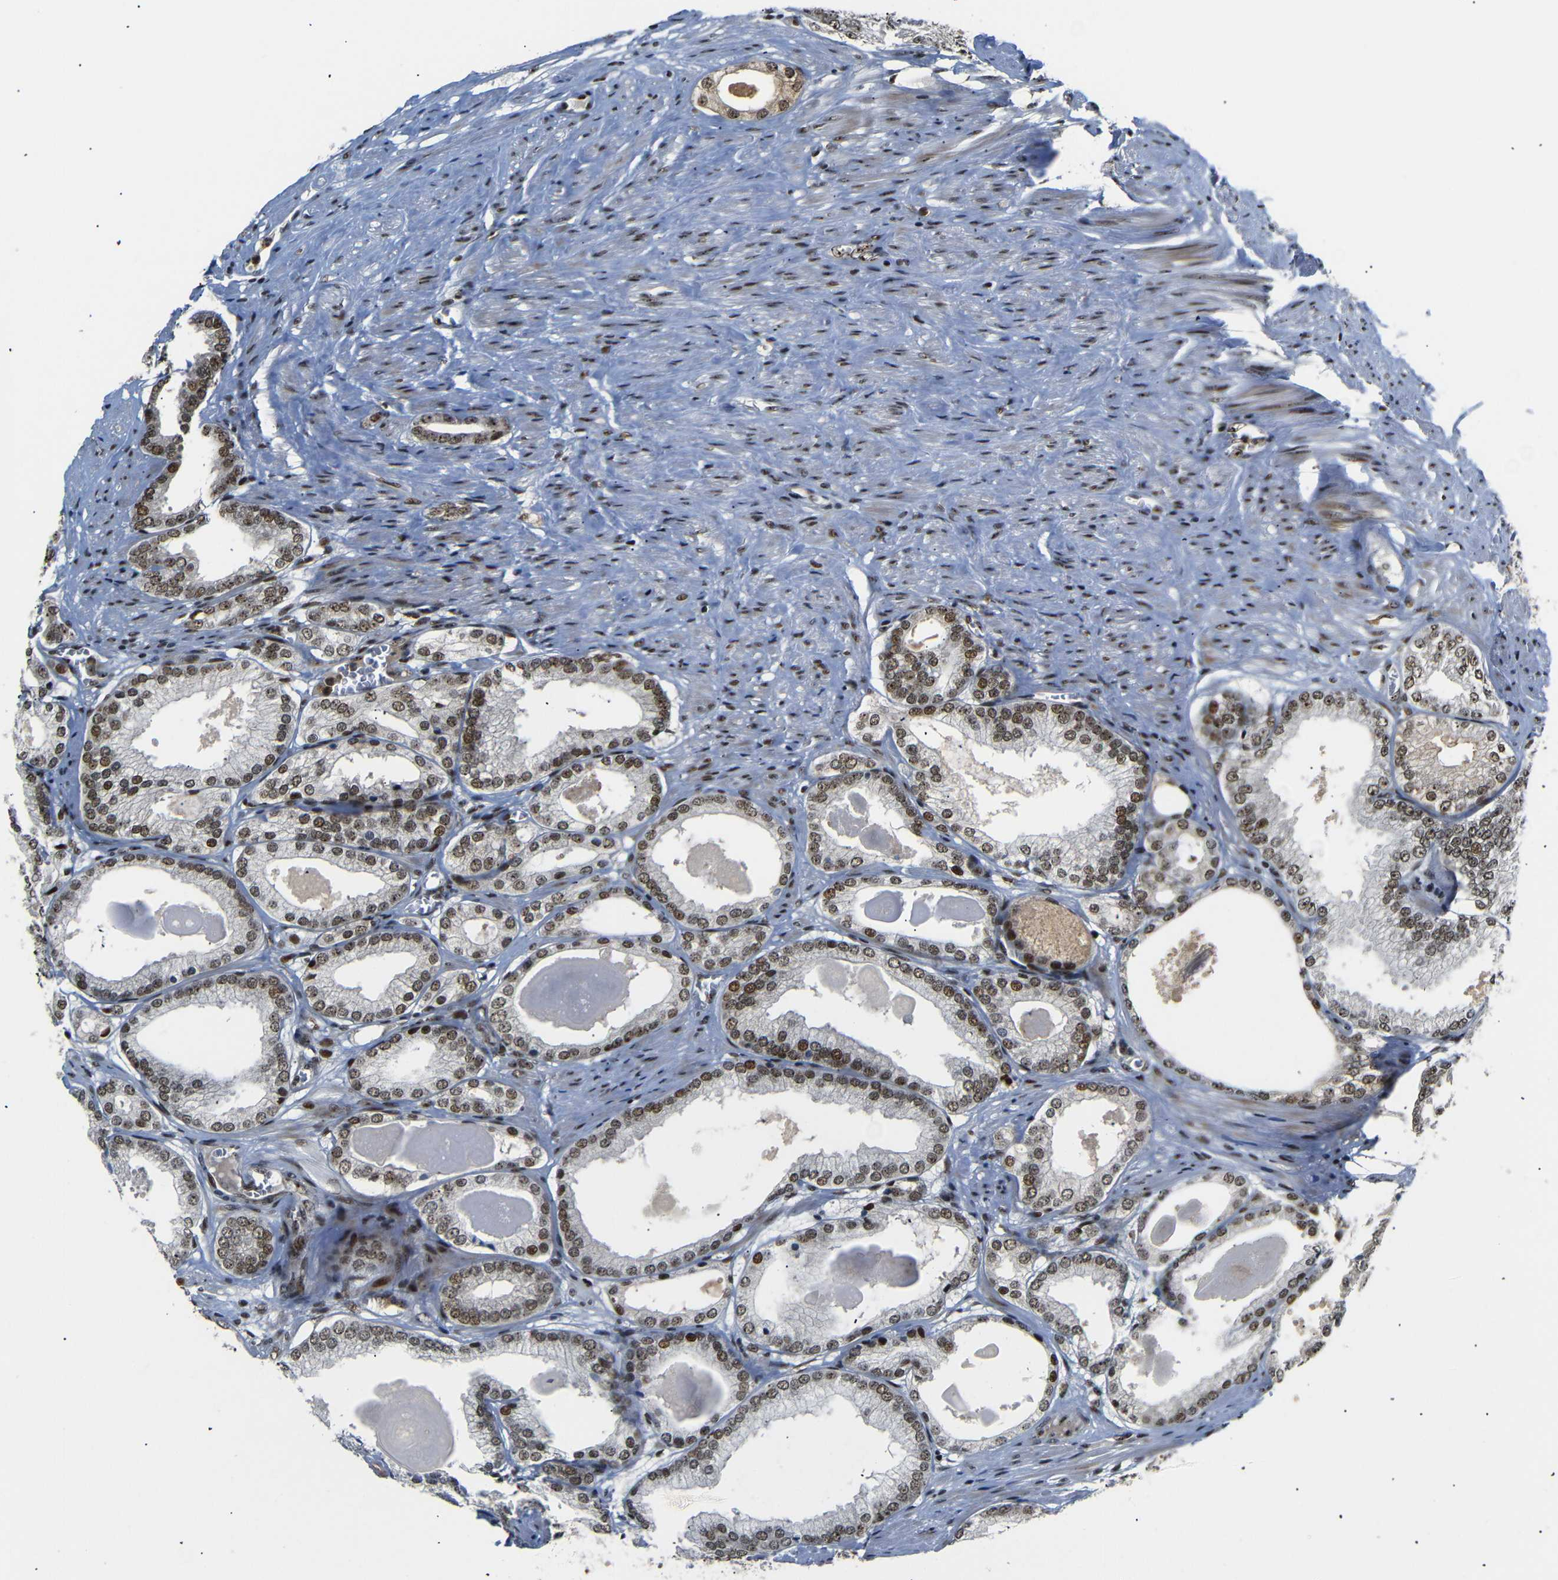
{"staining": {"intensity": "strong", "quantity": ">75%", "location": "nuclear"}, "tissue": "prostate cancer", "cell_type": "Tumor cells", "image_type": "cancer", "snomed": [{"axis": "morphology", "description": "Adenocarcinoma, High grade"}, {"axis": "topography", "description": "Prostate"}], "caption": "High-magnification brightfield microscopy of prostate cancer (high-grade adenocarcinoma) stained with DAB (brown) and counterstained with hematoxylin (blue). tumor cells exhibit strong nuclear positivity is present in approximately>75% of cells. (DAB (3,3'-diaminobenzidine) = brown stain, brightfield microscopy at high magnification).", "gene": "SETDB2", "patient": {"sex": "male", "age": 61}}